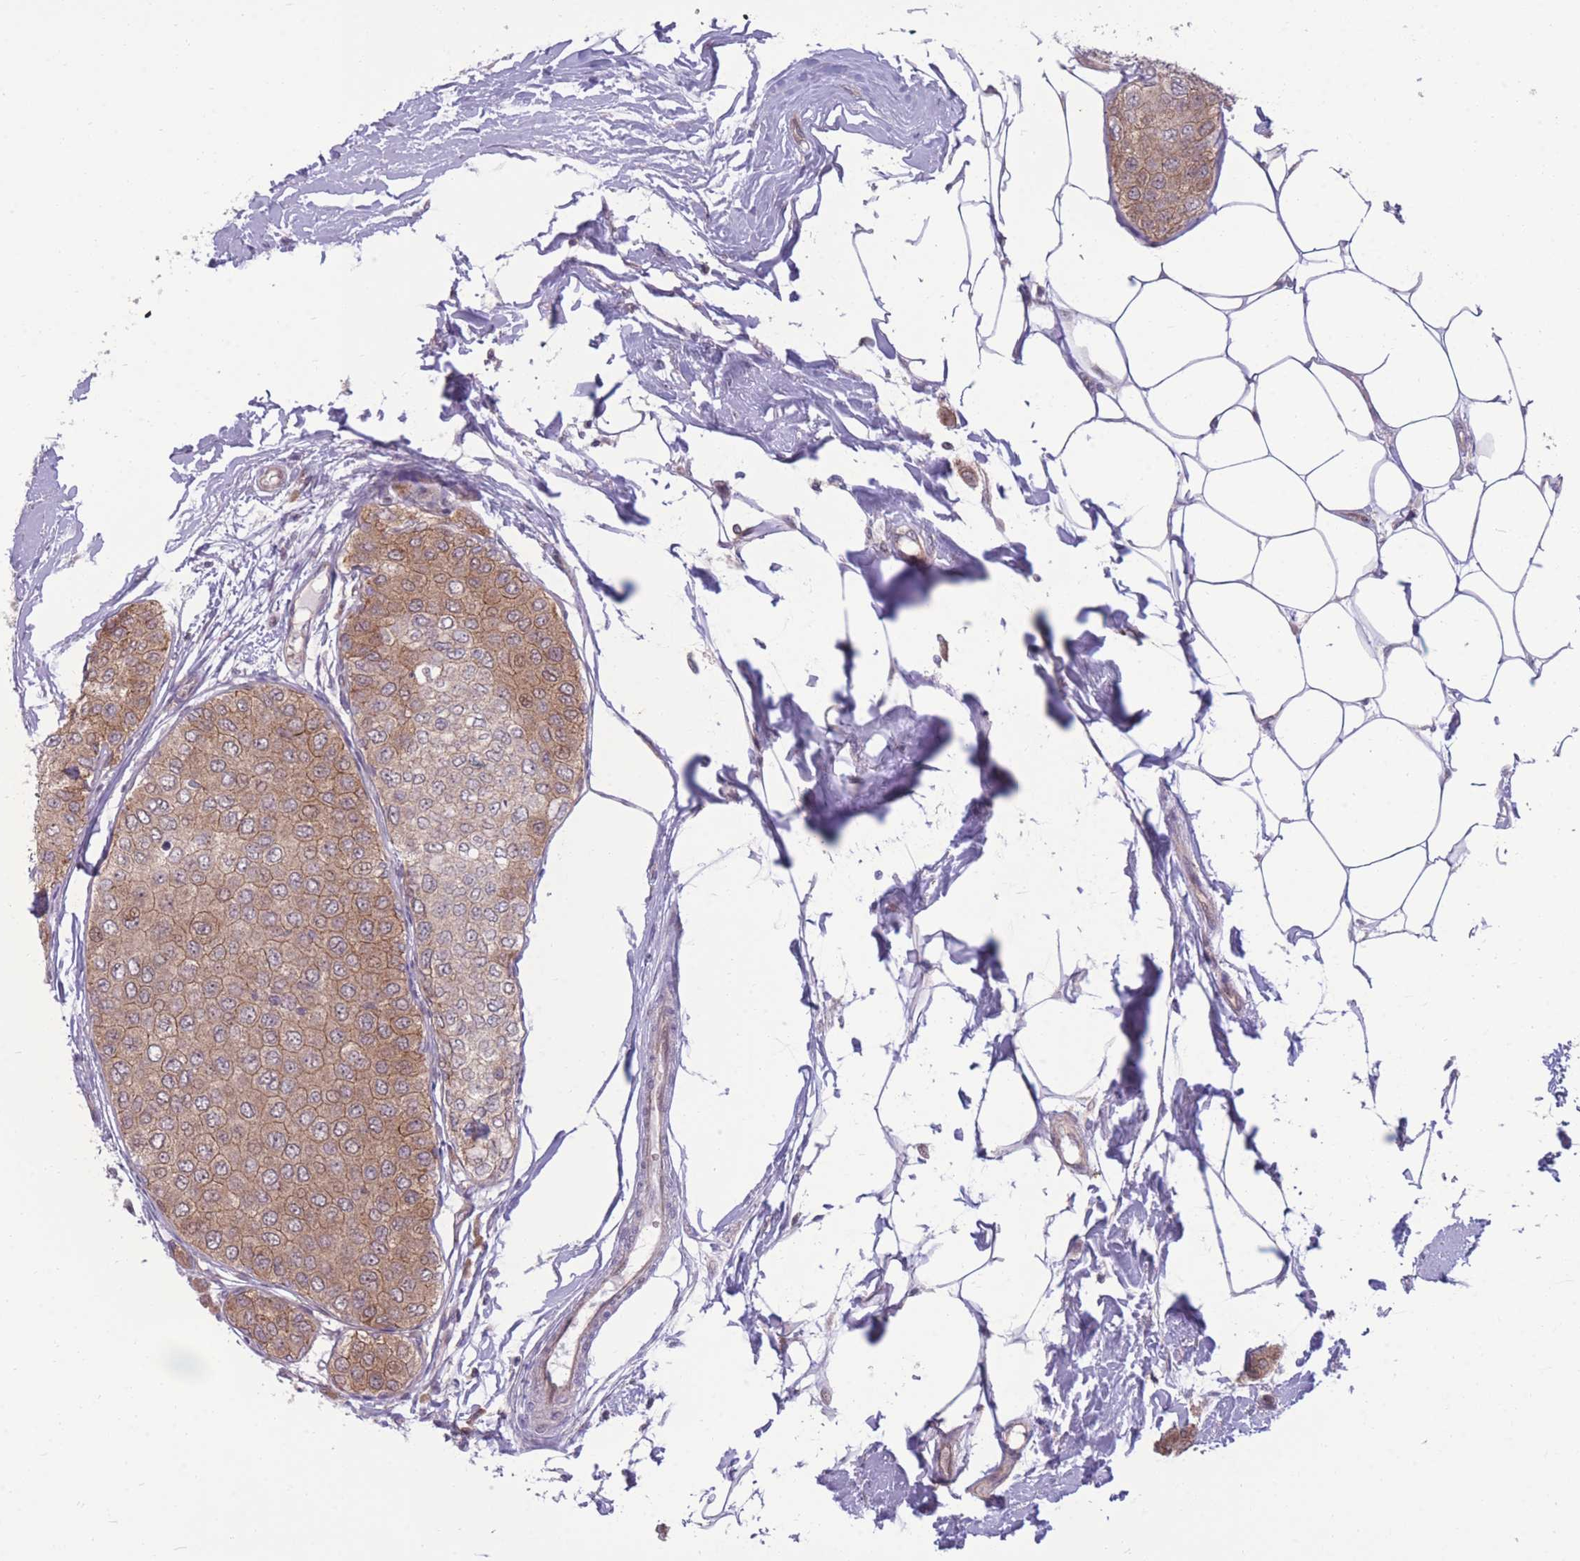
{"staining": {"intensity": "moderate", "quantity": ">75%", "location": "cytoplasmic/membranous"}, "tissue": "breast cancer", "cell_type": "Tumor cells", "image_type": "cancer", "snomed": [{"axis": "morphology", "description": "Duct carcinoma"}, {"axis": "topography", "description": "Breast"}], "caption": "DAB immunohistochemical staining of breast cancer (invasive ductal carcinoma) displays moderate cytoplasmic/membranous protein expression in about >75% of tumor cells.", "gene": "RIC8A", "patient": {"sex": "female", "age": 72}}